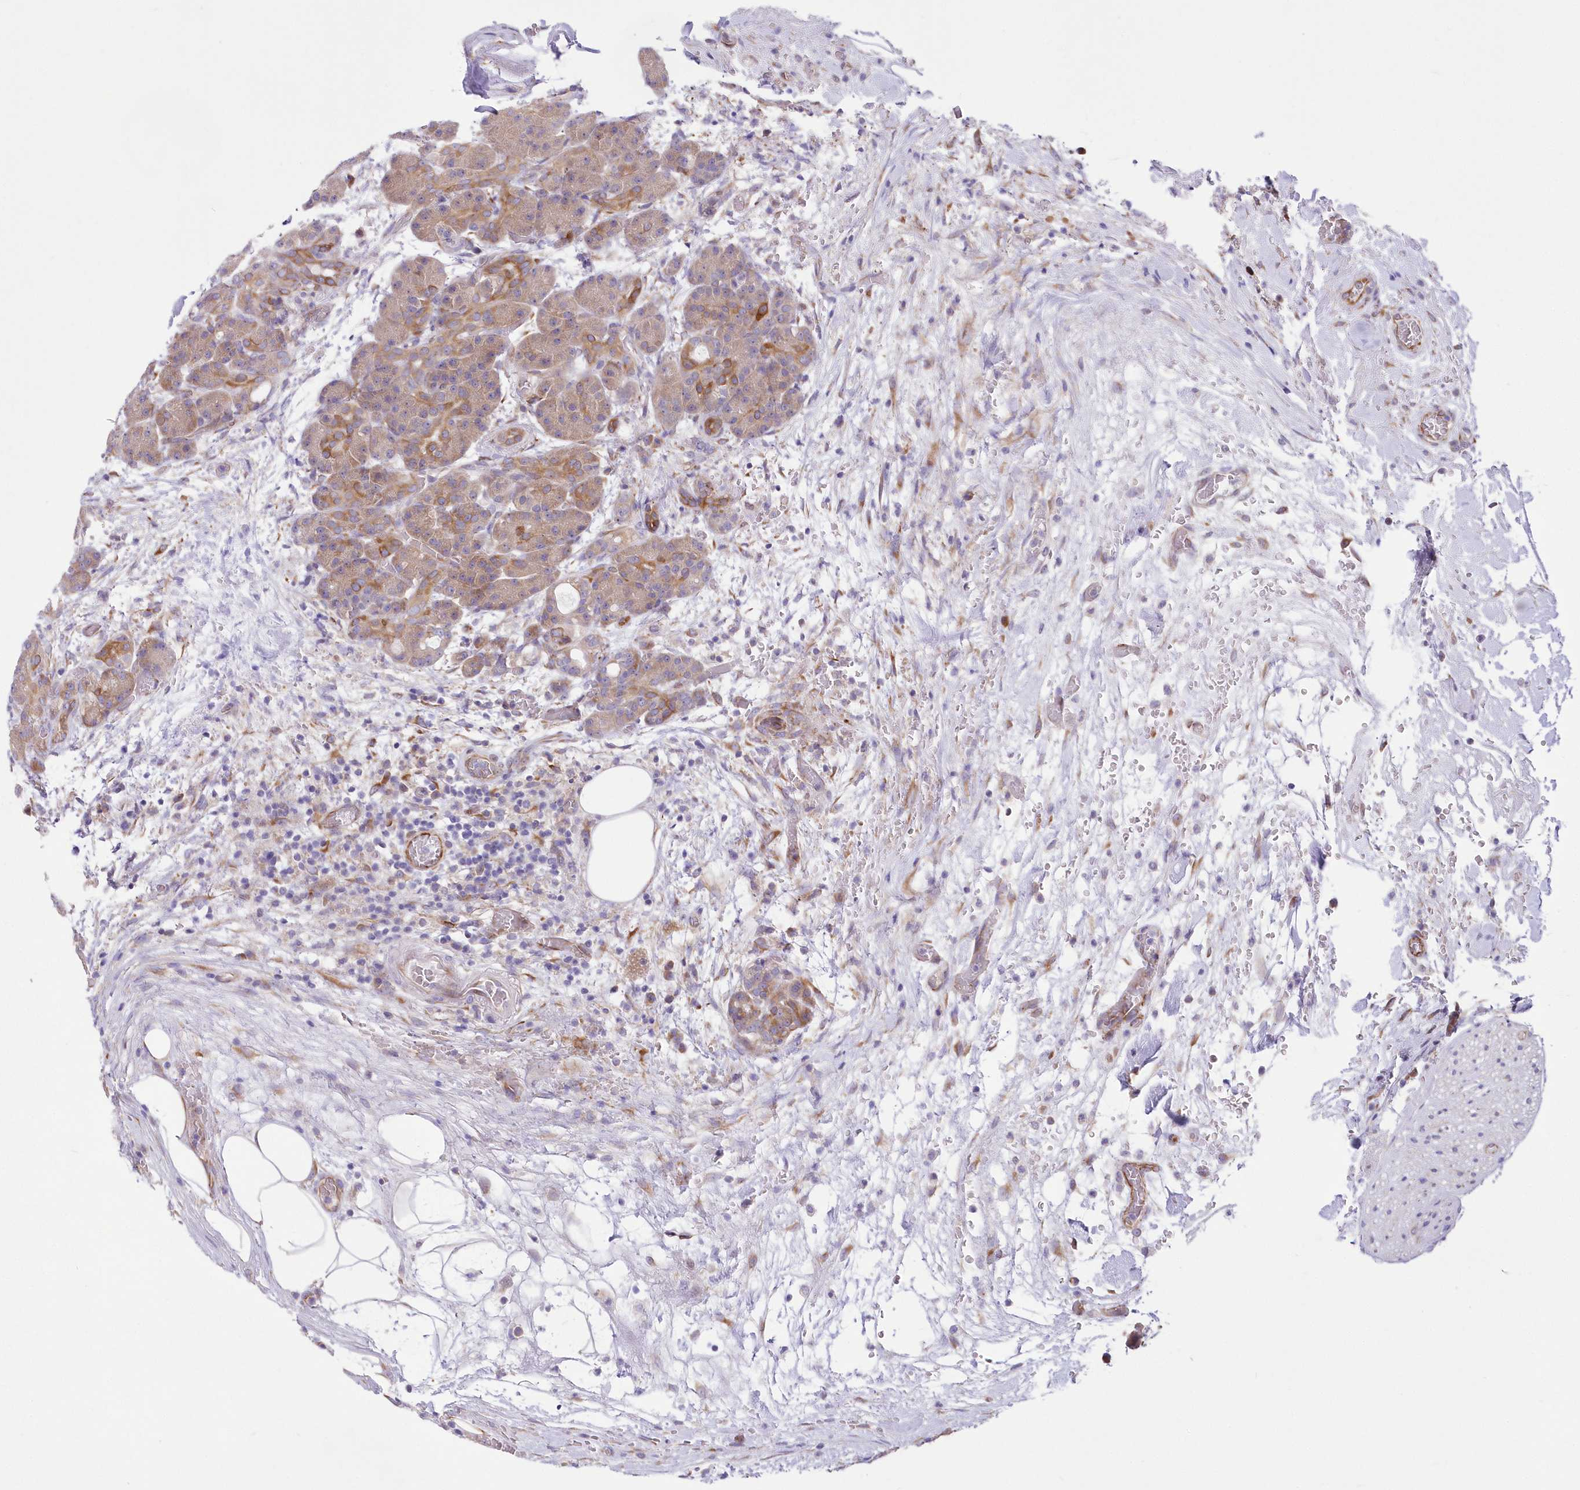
{"staining": {"intensity": "moderate", "quantity": "<25%", "location": "cytoplasmic/membranous"}, "tissue": "pancreas", "cell_type": "Exocrine glandular cells", "image_type": "normal", "snomed": [{"axis": "morphology", "description": "Normal tissue, NOS"}, {"axis": "topography", "description": "Pancreas"}], "caption": "Immunohistochemistry micrograph of unremarkable human pancreas stained for a protein (brown), which demonstrates low levels of moderate cytoplasmic/membranous positivity in about <25% of exocrine glandular cells.", "gene": "YTHDC2", "patient": {"sex": "male", "age": 63}}